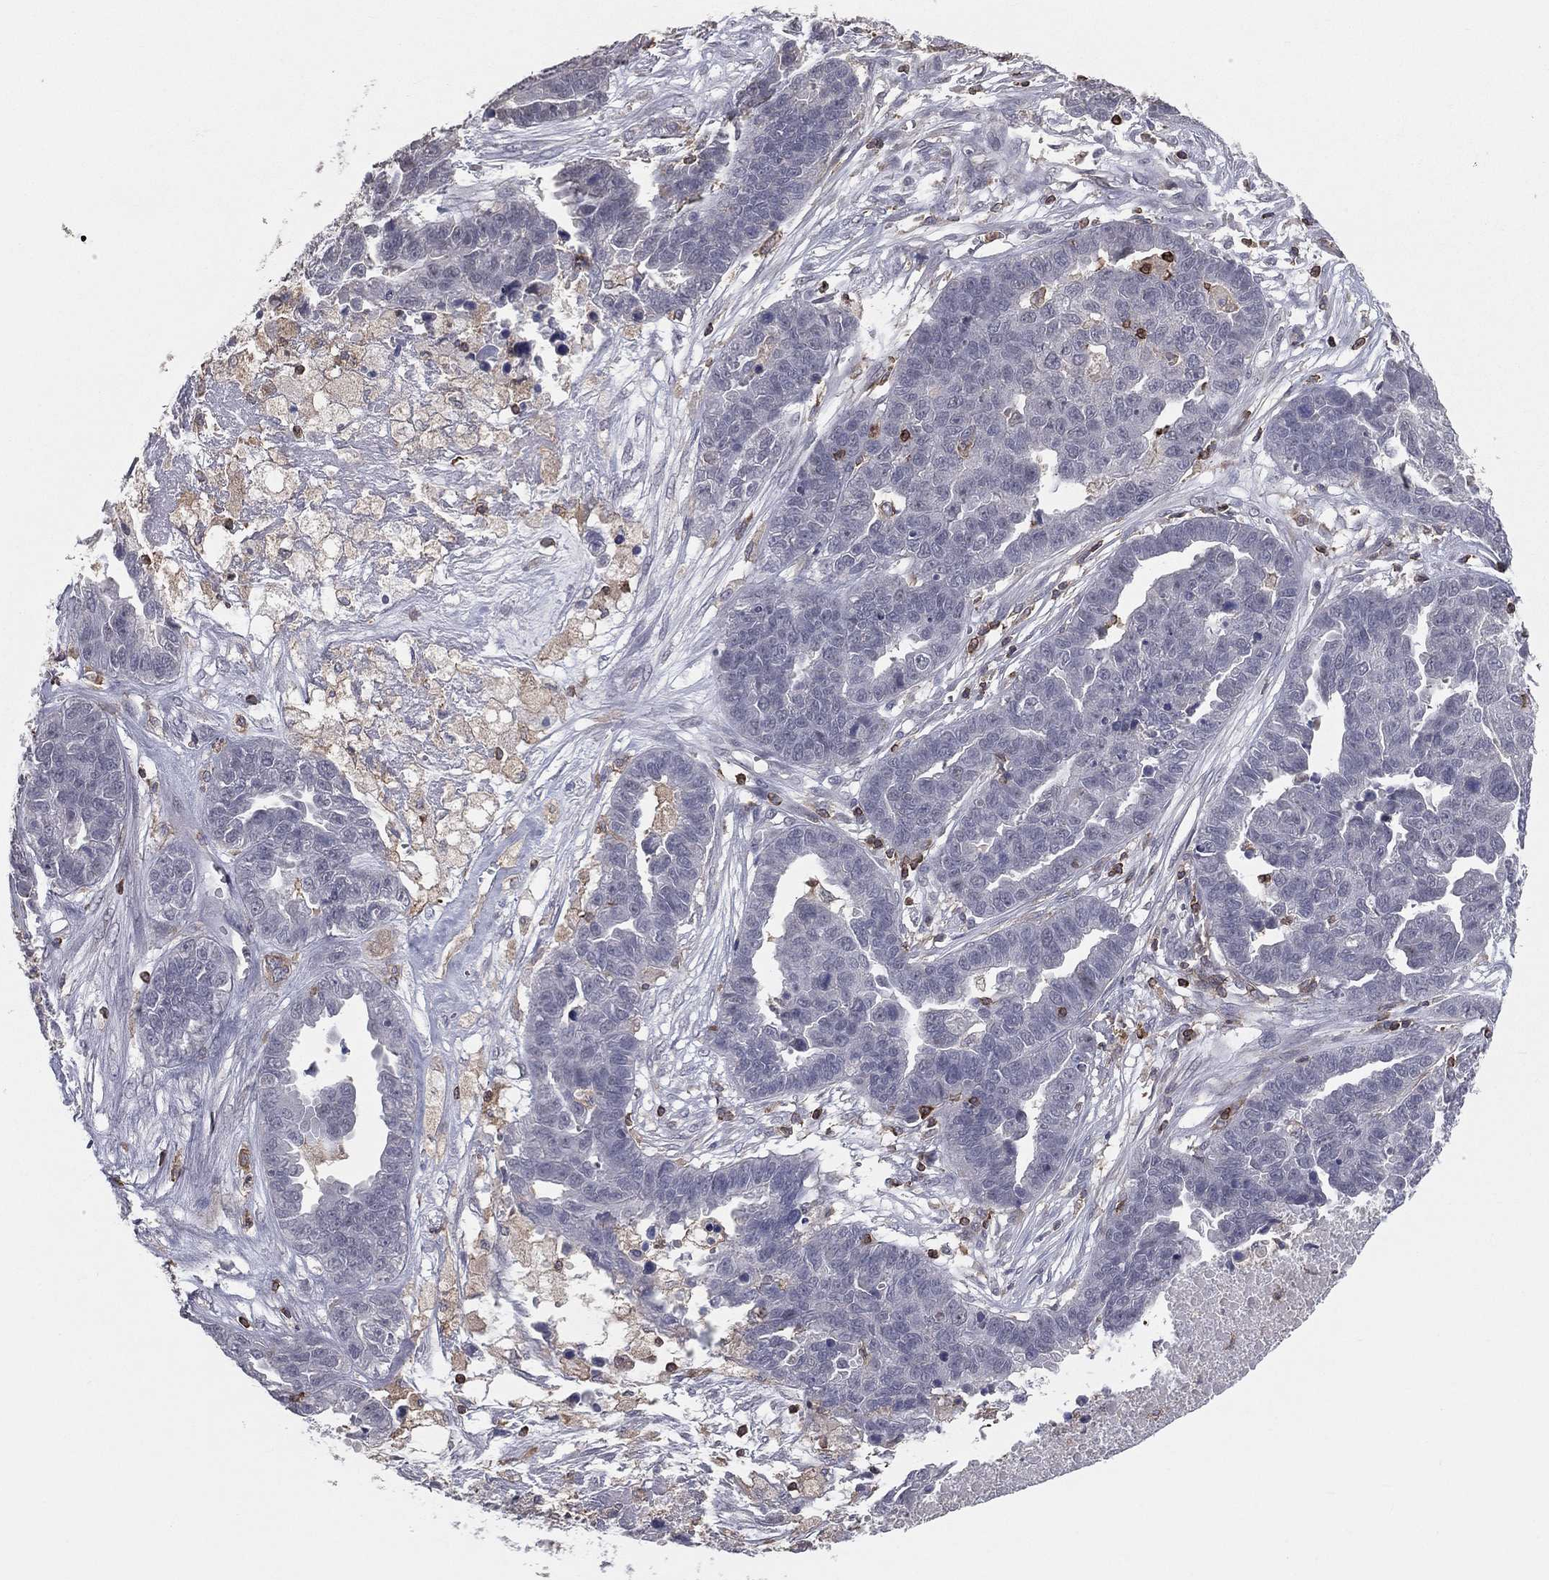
{"staining": {"intensity": "negative", "quantity": "none", "location": "none"}, "tissue": "ovarian cancer", "cell_type": "Tumor cells", "image_type": "cancer", "snomed": [{"axis": "morphology", "description": "Cystadenocarcinoma, serous, NOS"}, {"axis": "topography", "description": "Ovary"}], "caption": "Tumor cells show no significant protein positivity in ovarian serous cystadenocarcinoma. (Immunohistochemistry, brightfield microscopy, high magnification).", "gene": "PSTPIP1", "patient": {"sex": "female", "age": 87}}